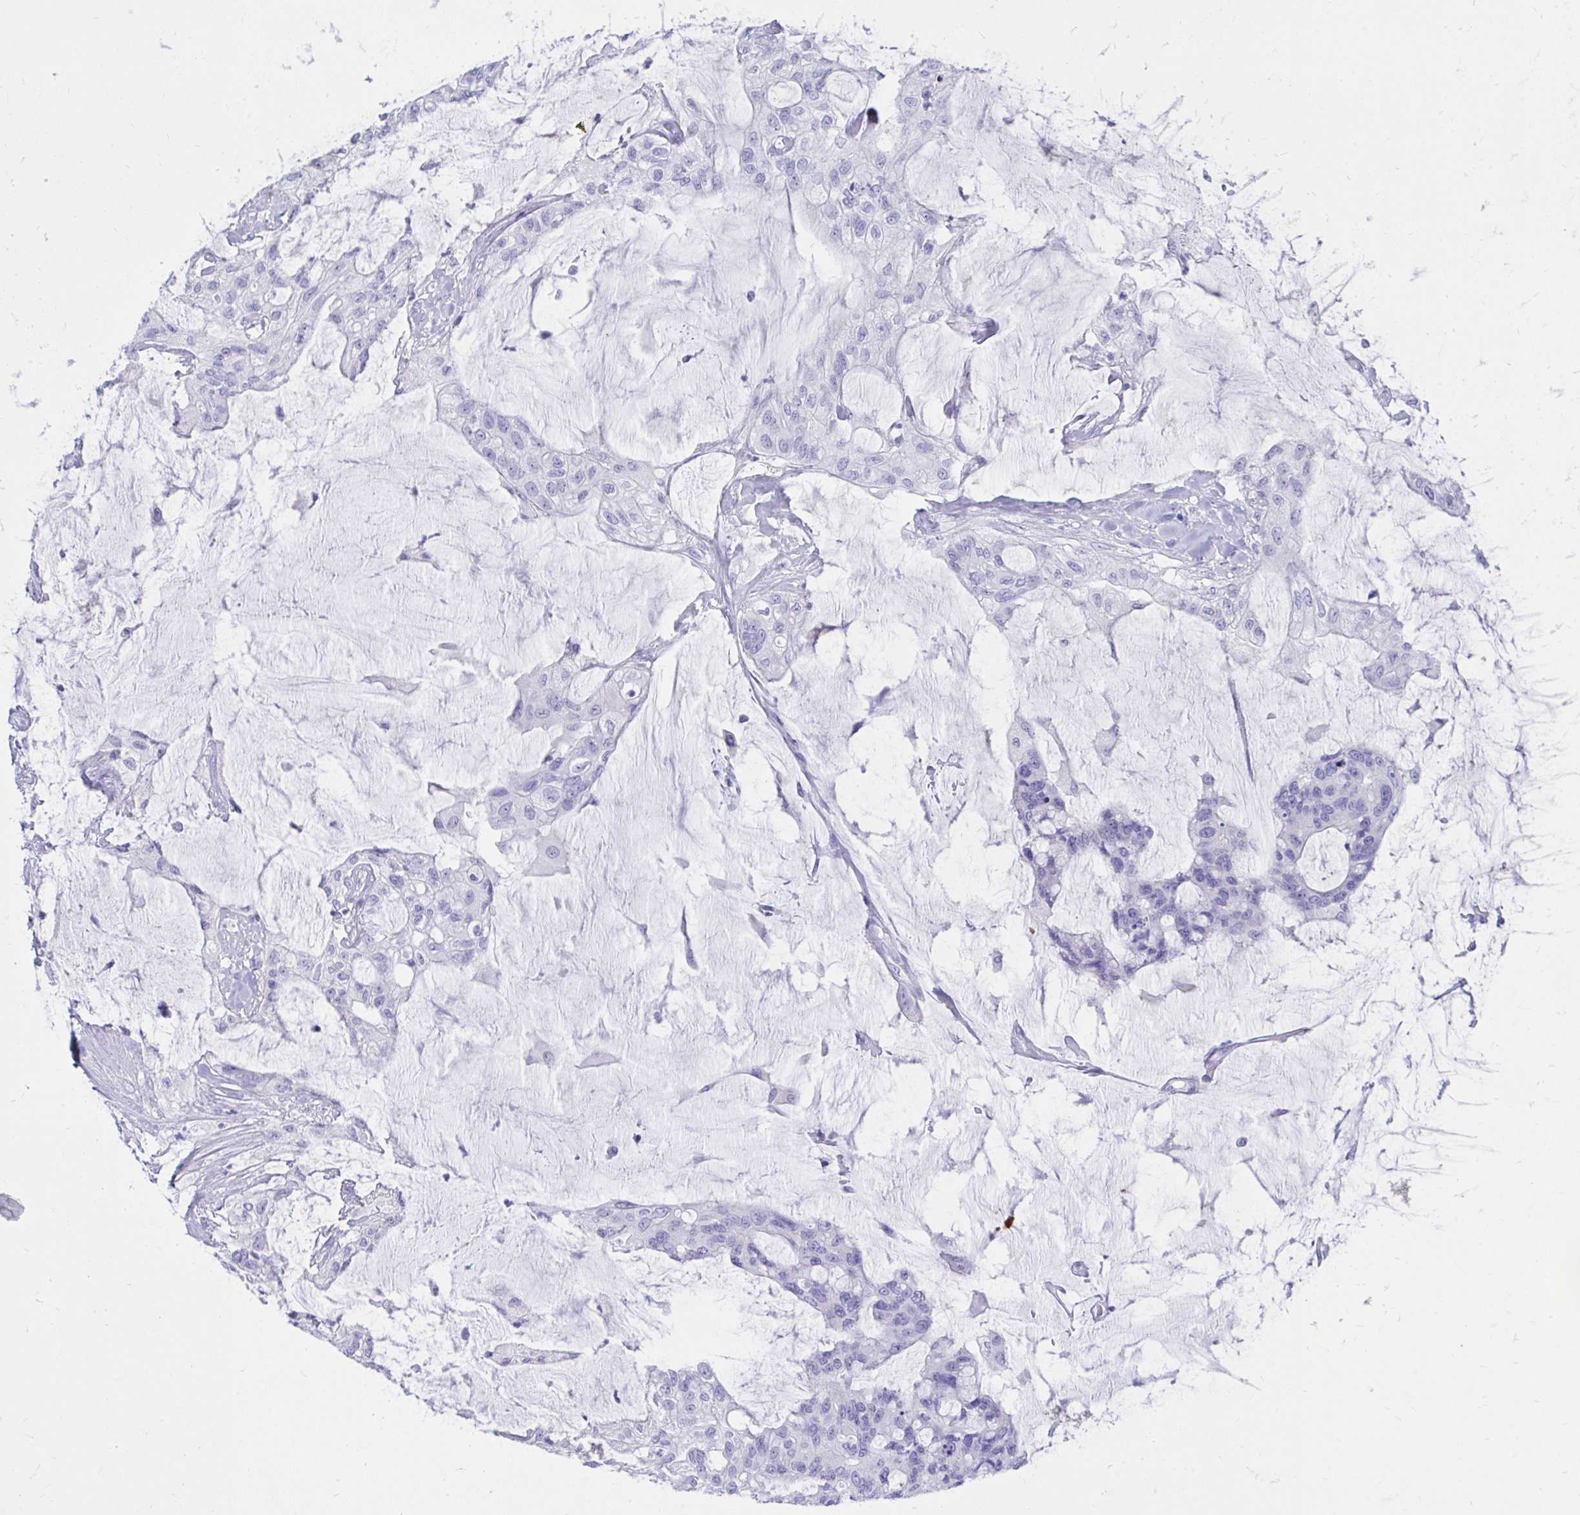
{"staining": {"intensity": "negative", "quantity": "none", "location": "none"}, "tissue": "colorectal cancer", "cell_type": "Tumor cells", "image_type": "cancer", "snomed": [{"axis": "morphology", "description": "Adenocarcinoma, NOS"}, {"axis": "topography", "description": "Rectum"}], "caption": "Photomicrograph shows no significant protein expression in tumor cells of colorectal cancer.", "gene": "SHISA8", "patient": {"sex": "female", "age": 59}}